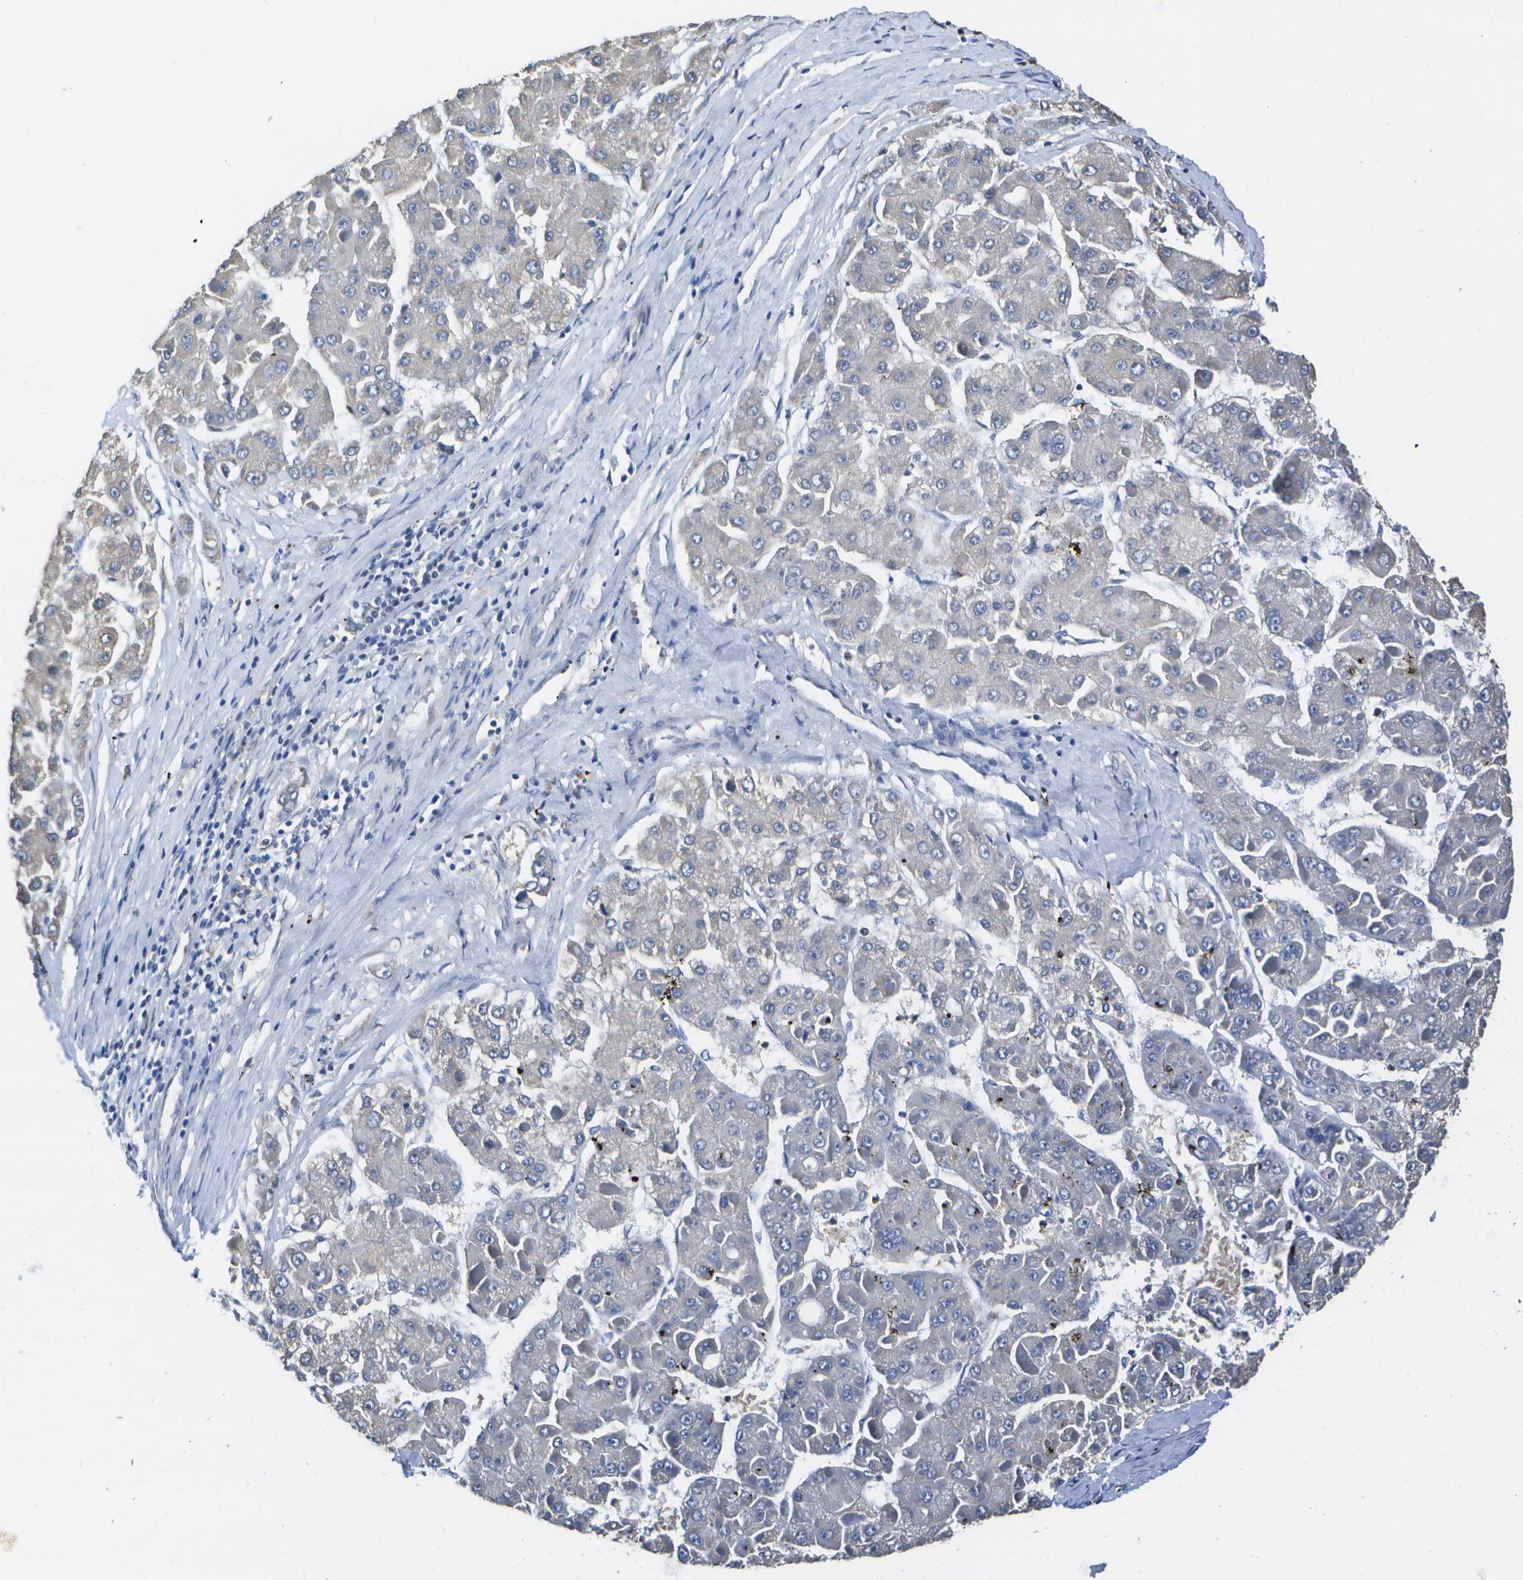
{"staining": {"intensity": "negative", "quantity": "none", "location": "none"}, "tissue": "liver cancer", "cell_type": "Tumor cells", "image_type": "cancer", "snomed": [{"axis": "morphology", "description": "Carcinoma, Hepatocellular, NOS"}, {"axis": "topography", "description": "Liver"}], "caption": "A histopathology image of human liver cancer (hepatocellular carcinoma) is negative for staining in tumor cells.", "gene": "DSE", "patient": {"sex": "female", "age": 73}}